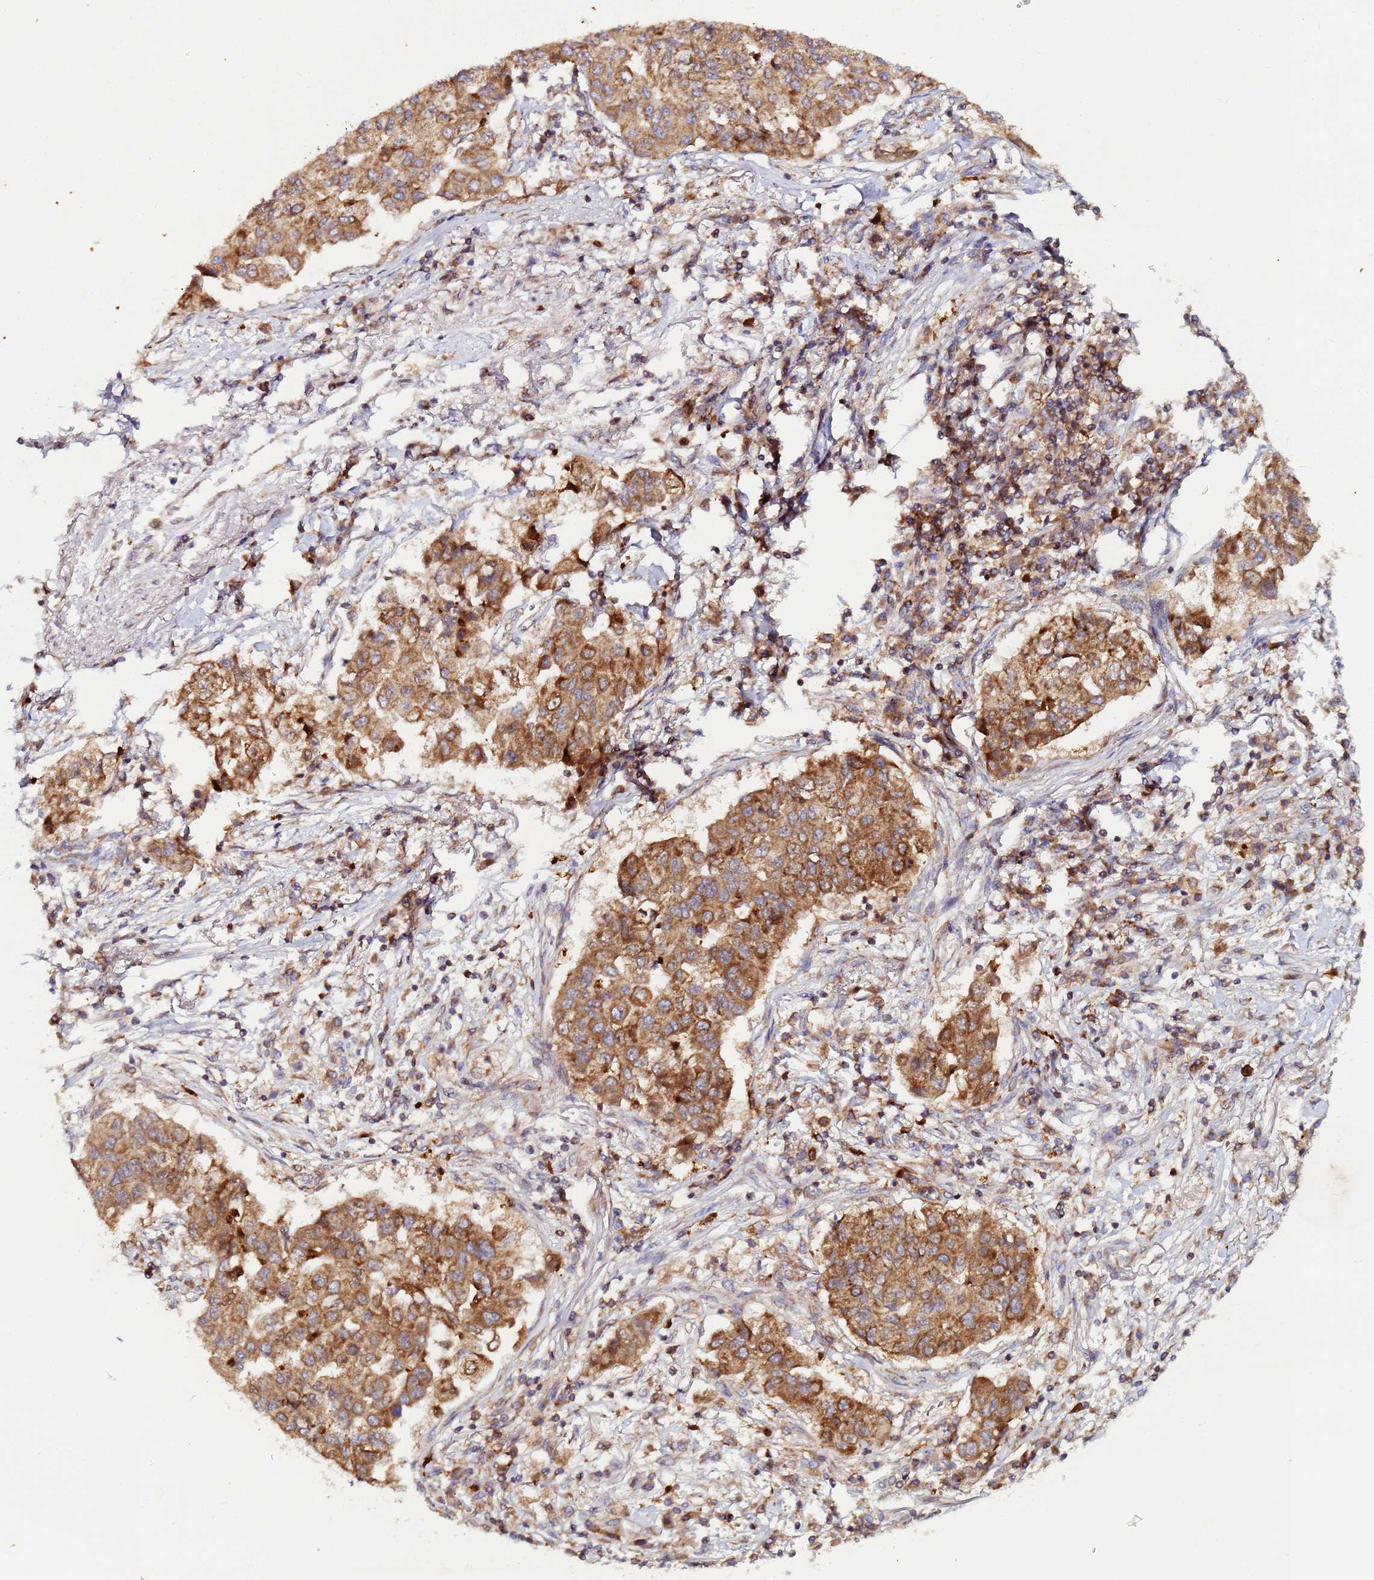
{"staining": {"intensity": "moderate", "quantity": ">75%", "location": "cytoplasmic/membranous"}, "tissue": "lung cancer", "cell_type": "Tumor cells", "image_type": "cancer", "snomed": [{"axis": "morphology", "description": "Squamous cell carcinoma, NOS"}, {"axis": "topography", "description": "Lung"}], "caption": "The histopathology image demonstrates a brown stain indicating the presence of a protein in the cytoplasmic/membranous of tumor cells in lung cancer (squamous cell carcinoma).", "gene": "CCDC127", "patient": {"sex": "male", "age": 74}}